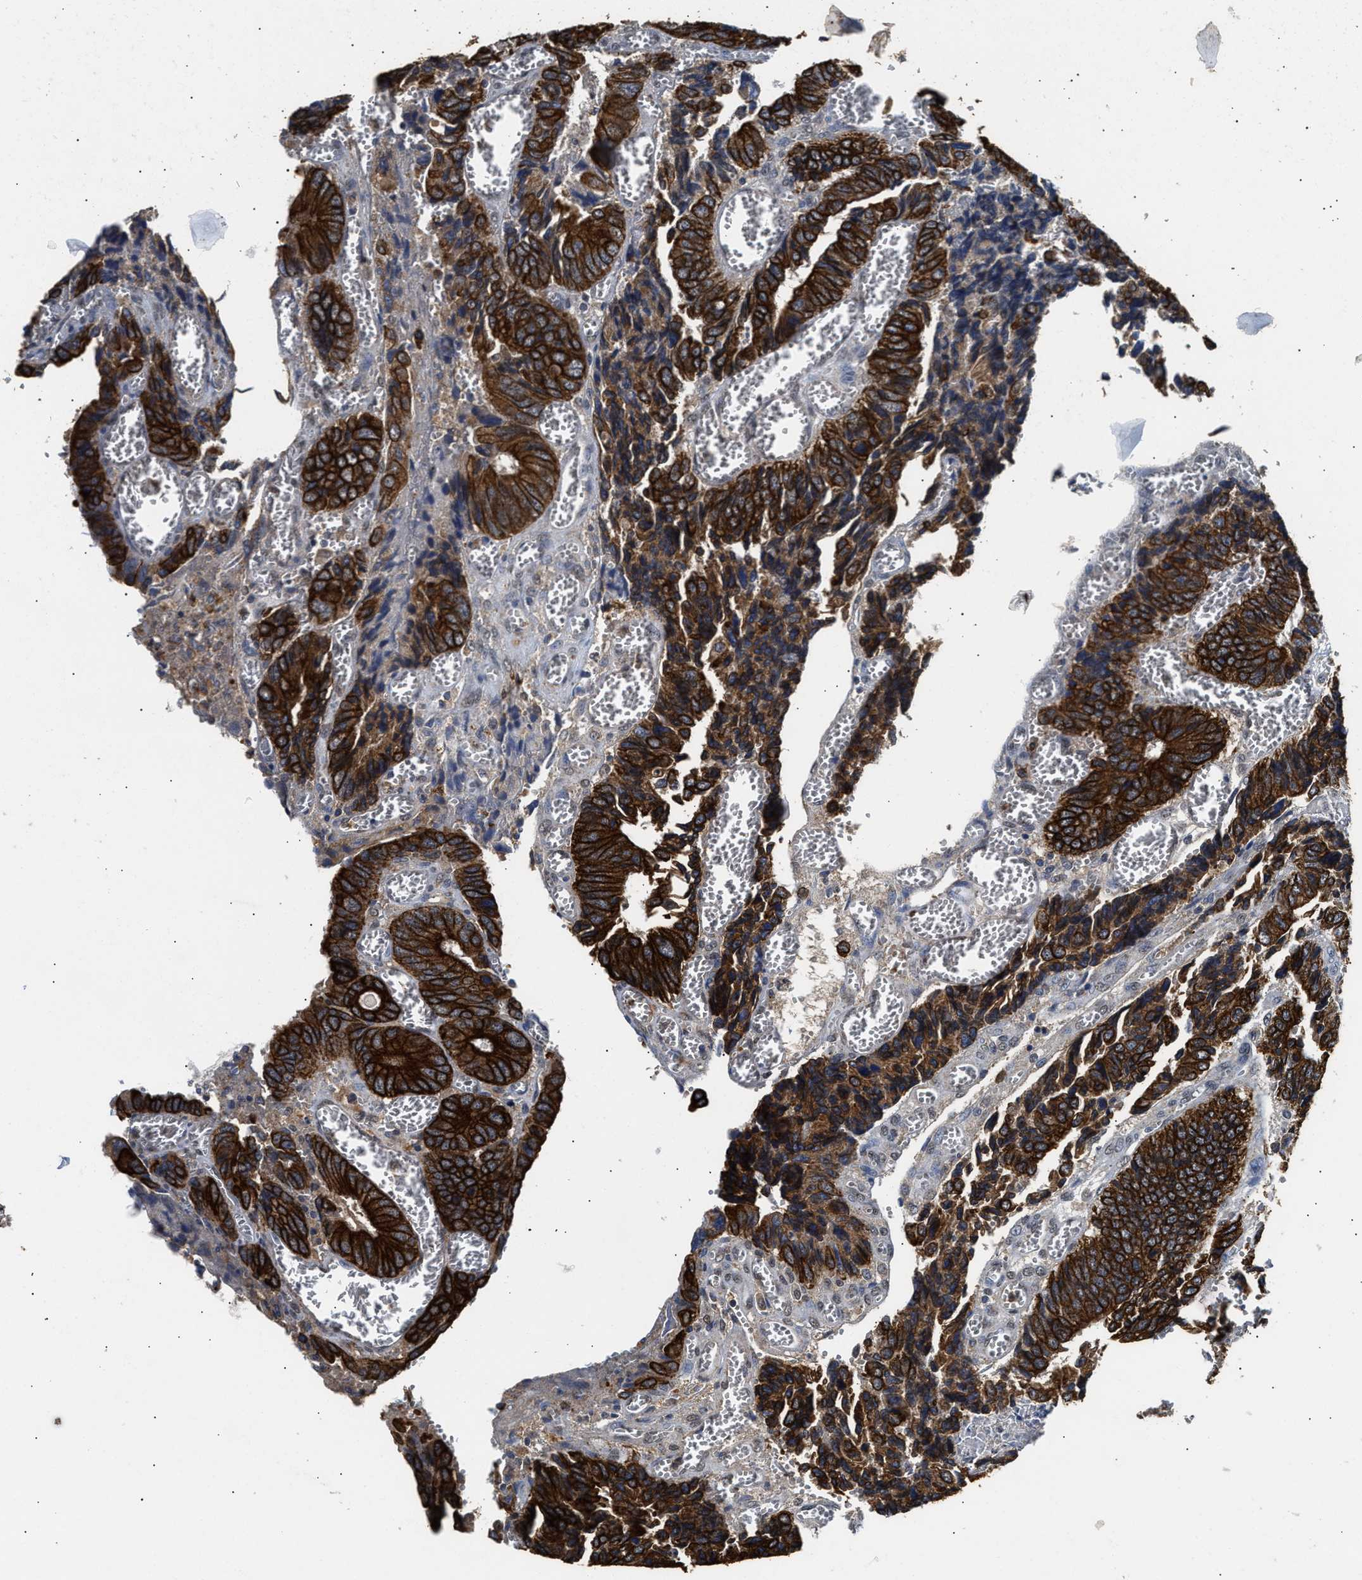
{"staining": {"intensity": "strong", "quantity": ">75%", "location": "cytoplasmic/membranous"}, "tissue": "colorectal cancer", "cell_type": "Tumor cells", "image_type": "cancer", "snomed": [{"axis": "morphology", "description": "Adenocarcinoma, NOS"}, {"axis": "topography", "description": "Colon"}], "caption": "Immunohistochemistry (IHC) of colorectal adenocarcinoma displays high levels of strong cytoplasmic/membranous staining in about >75% of tumor cells. (Brightfield microscopy of DAB IHC at high magnification).", "gene": "CTNNA1", "patient": {"sex": "male", "age": 72}}